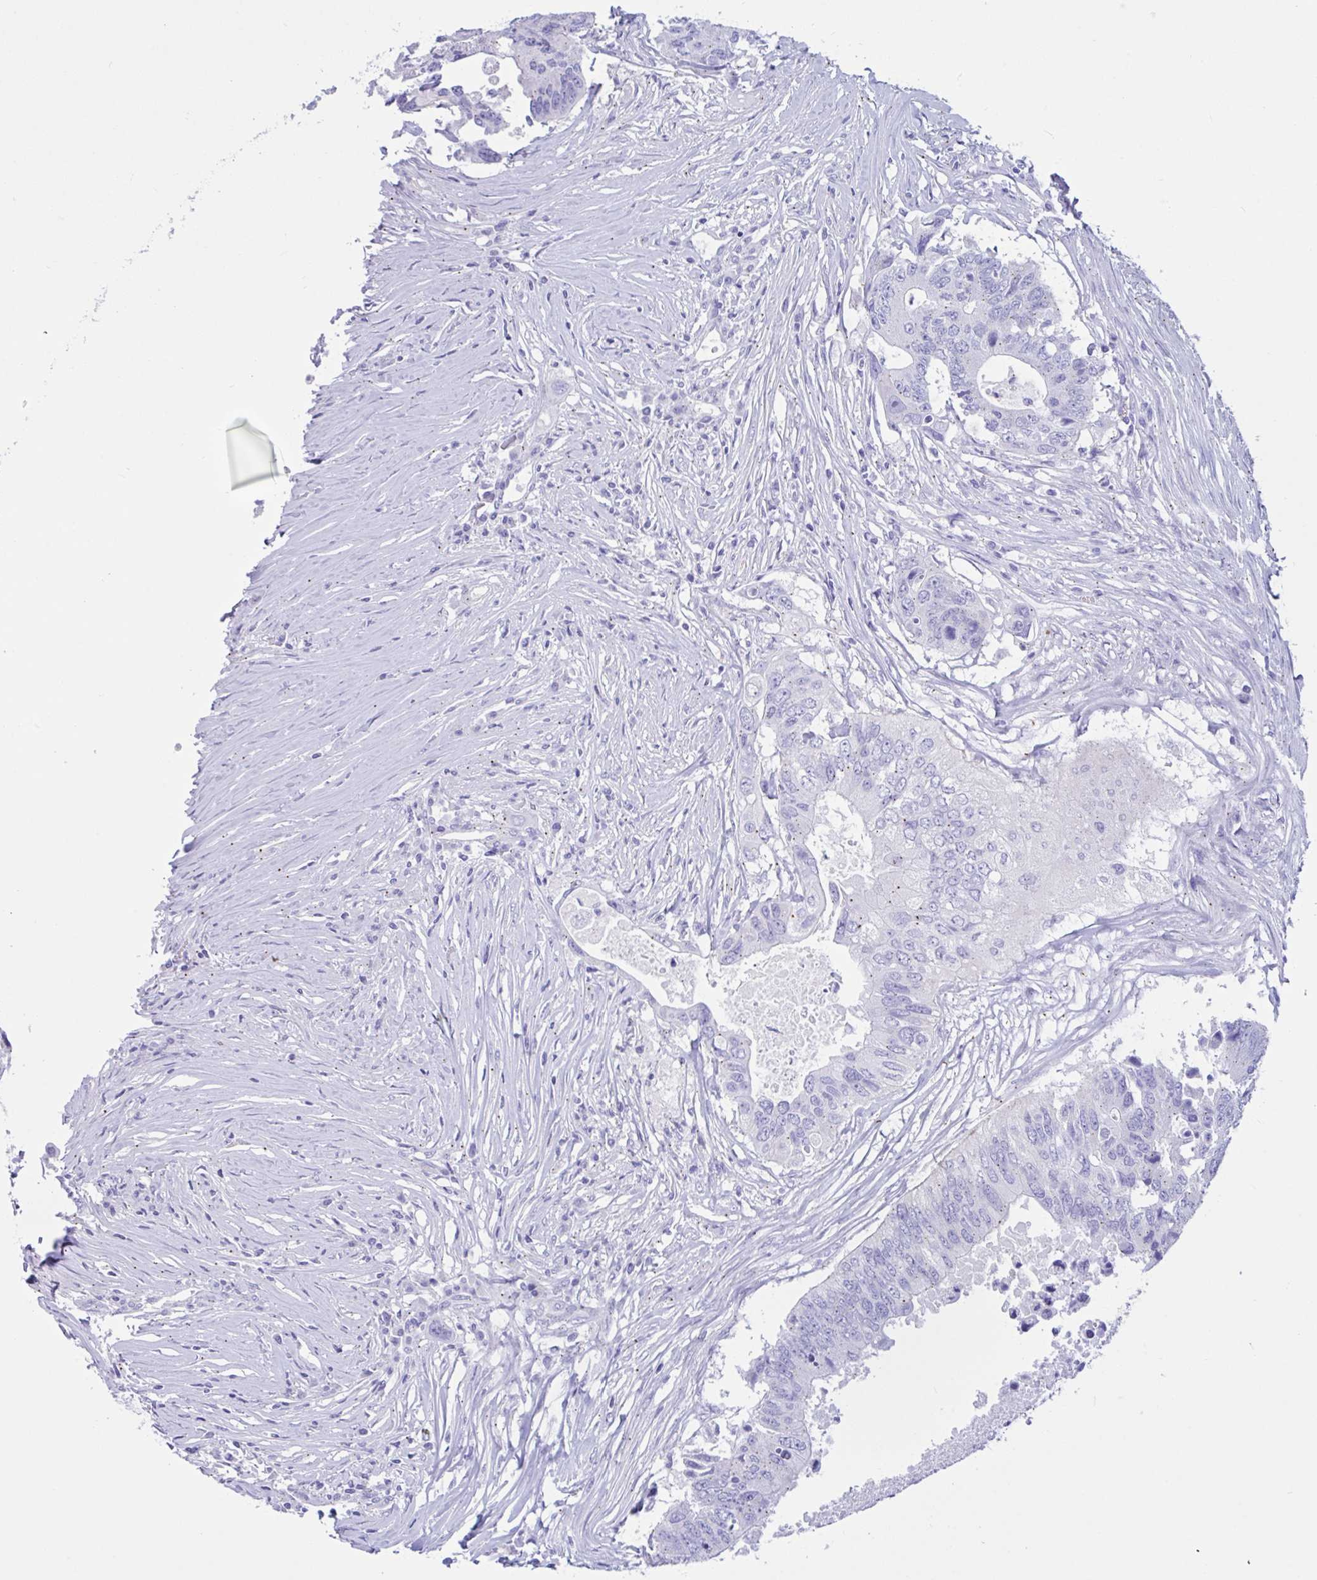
{"staining": {"intensity": "moderate", "quantity": "<25%", "location": "cytoplasmic/membranous"}, "tissue": "colorectal cancer", "cell_type": "Tumor cells", "image_type": "cancer", "snomed": [{"axis": "morphology", "description": "Adenocarcinoma, NOS"}, {"axis": "topography", "description": "Colon"}], "caption": "Protein staining displays moderate cytoplasmic/membranous expression in approximately <25% of tumor cells in colorectal cancer (adenocarcinoma).", "gene": "RNASE3", "patient": {"sex": "male", "age": 71}}